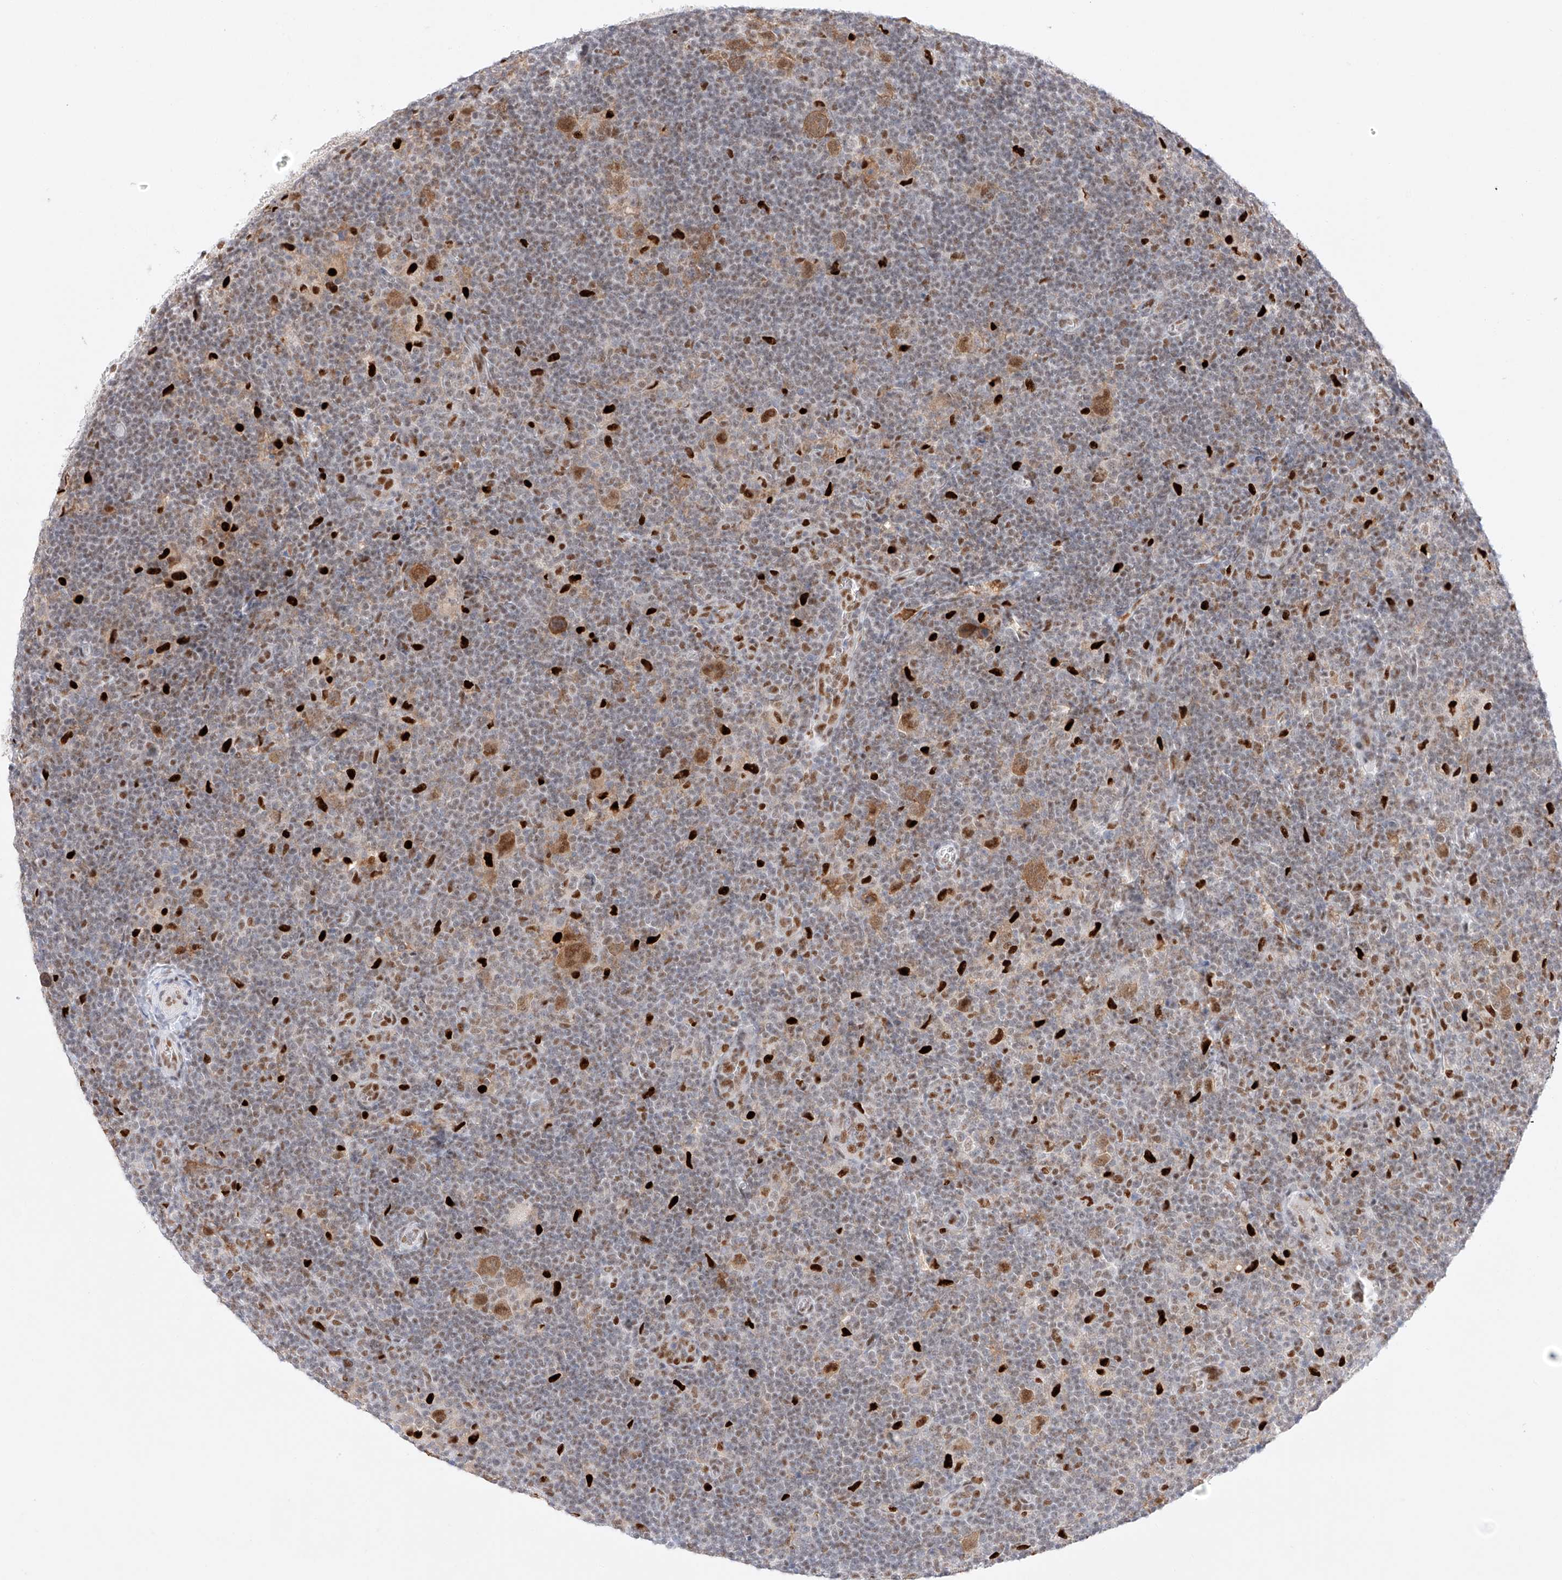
{"staining": {"intensity": "moderate", "quantity": ">75%", "location": "cytoplasmic/membranous,nuclear"}, "tissue": "lymphoma", "cell_type": "Tumor cells", "image_type": "cancer", "snomed": [{"axis": "morphology", "description": "Hodgkin's disease, NOS"}, {"axis": "topography", "description": "Lymph node"}], "caption": "Moderate cytoplasmic/membranous and nuclear protein expression is appreciated in about >75% of tumor cells in Hodgkin's disease.", "gene": "APIP", "patient": {"sex": "female", "age": 57}}